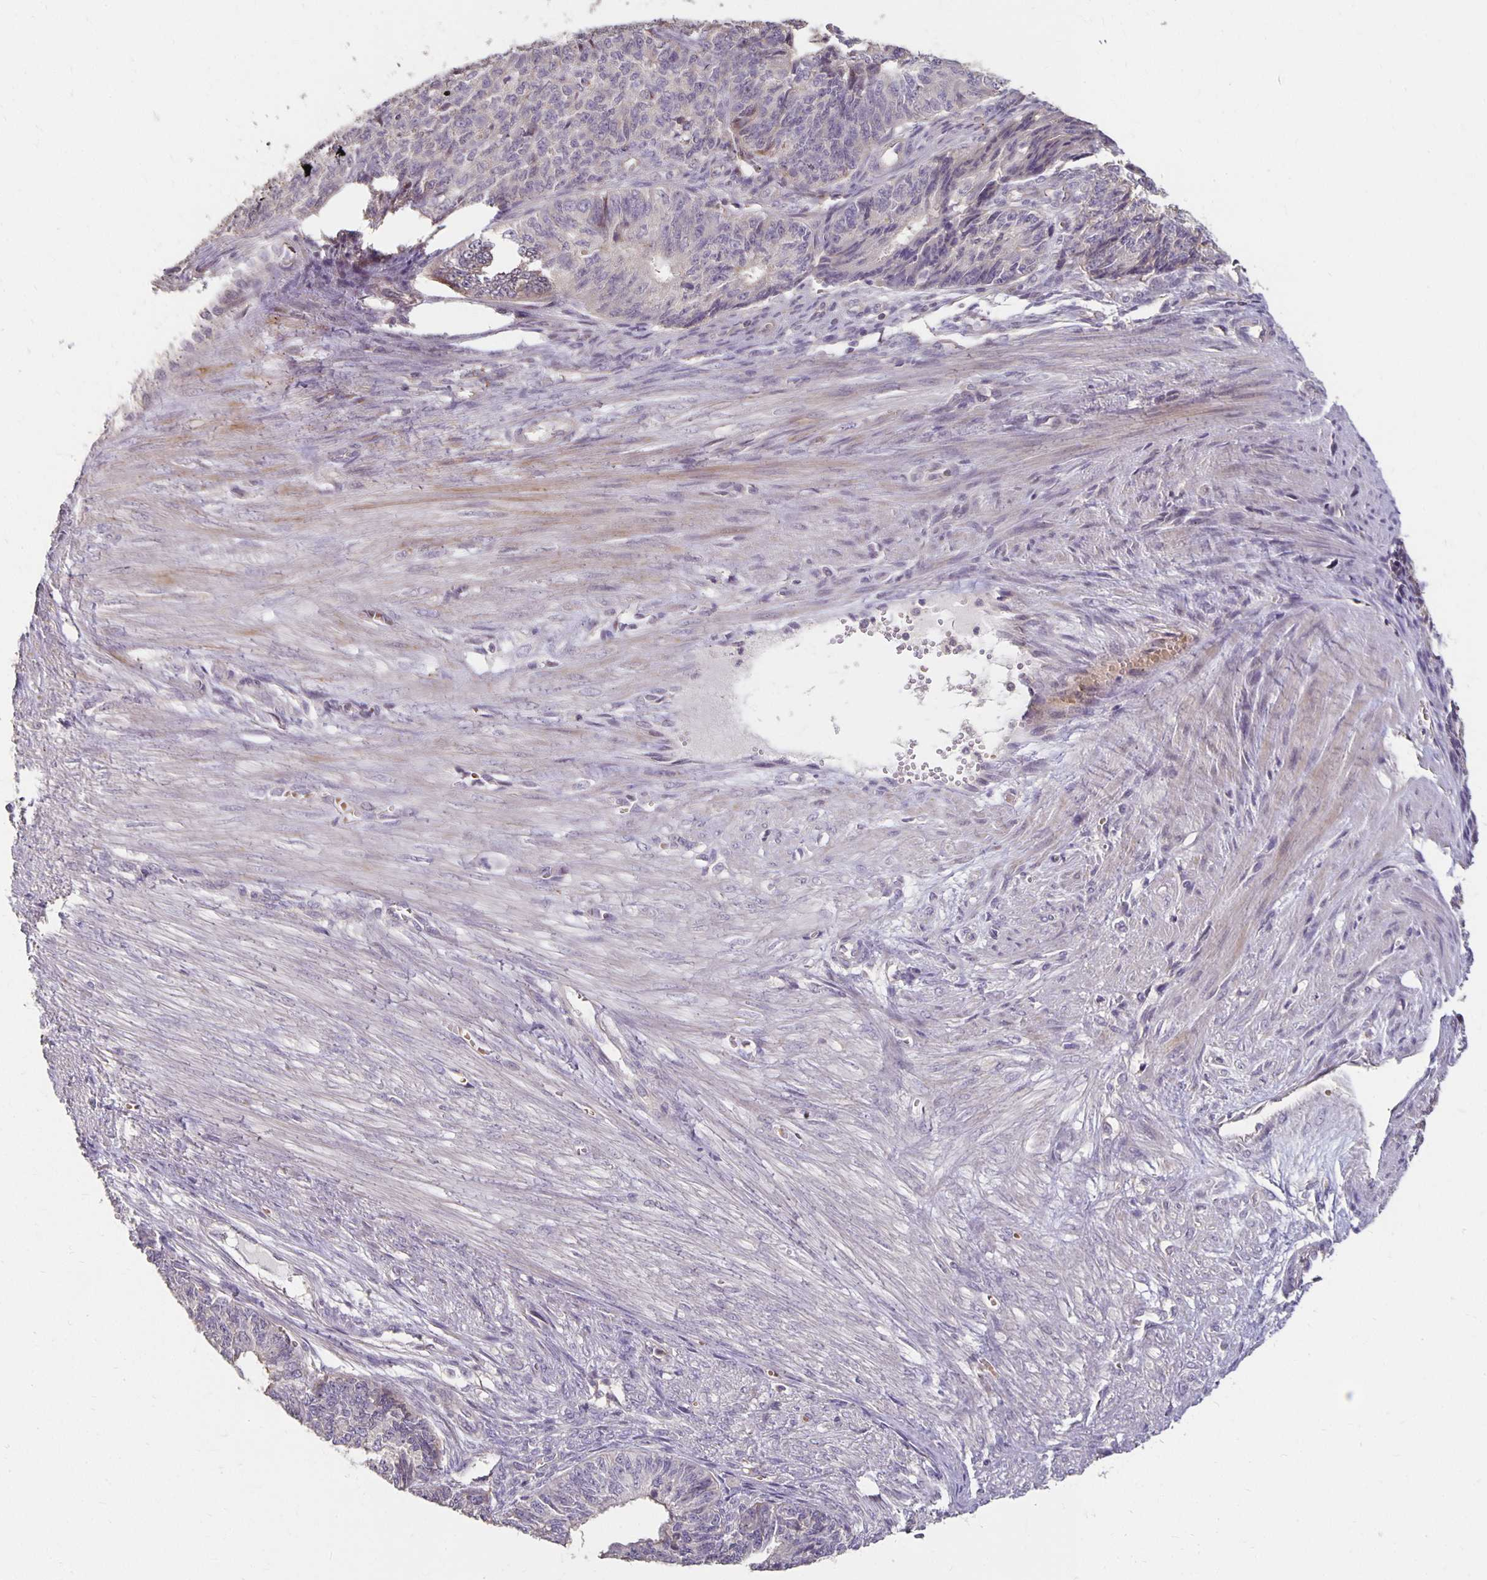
{"staining": {"intensity": "negative", "quantity": "none", "location": "none"}, "tissue": "endometrial cancer", "cell_type": "Tumor cells", "image_type": "cancer", "snomed": [{"axis": "morphology", "description": "Adenocarcinoma, NOS"}, {"axis": "topography", "description": "Endometrium"}], "caption": "There is no significant staining in tumor cells of endometrial adenocarcinoma.", "gene": "CST6", "patient": {"sex": "female", "age": 32}}